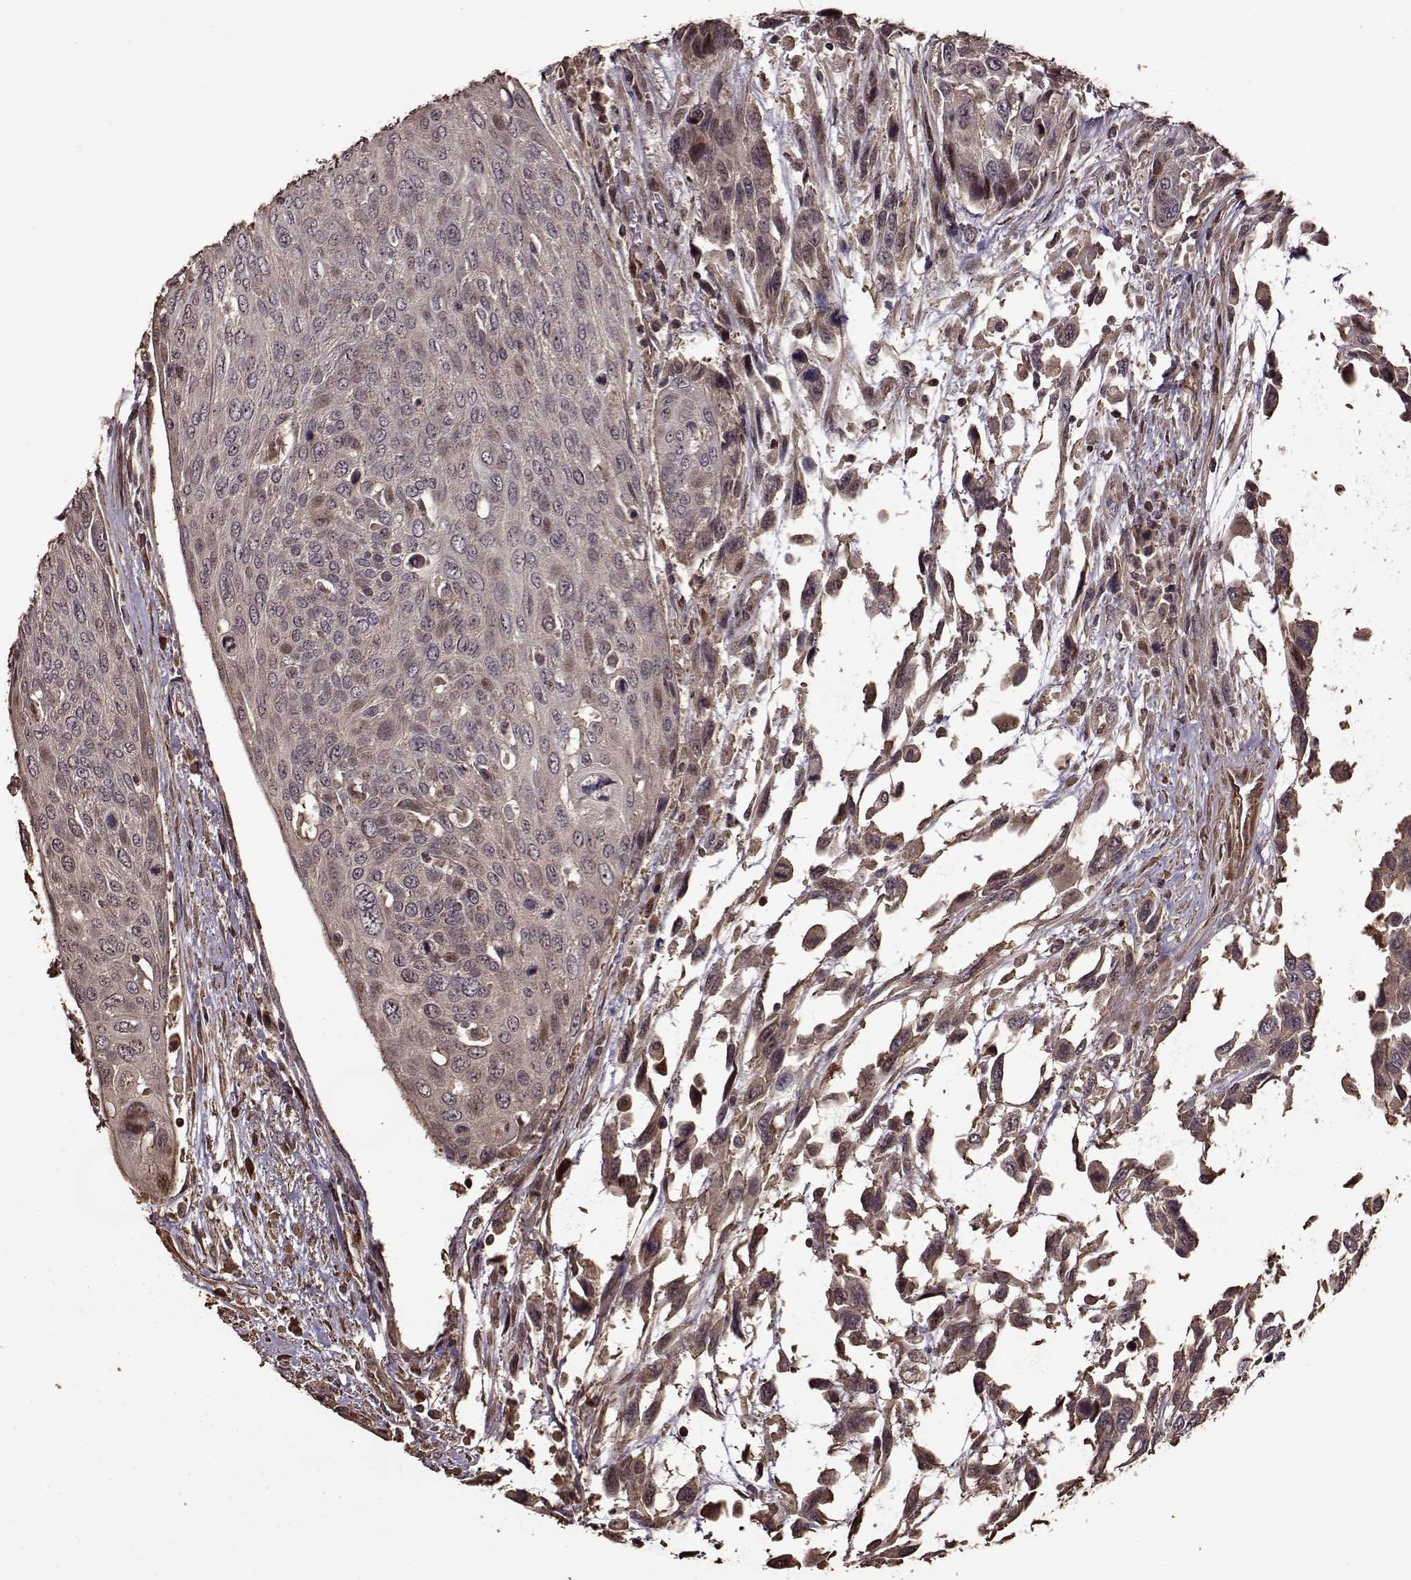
{"staining": {"intensity": "negative", "quantity": "none", "location": "none"}, "tissue": "urothelial cancer", "cell_type": "Tumor cells", "image_type": "cancer", "snomed": [{"axis": "morphology", "description": "Urothelial carcinoma, High grade"}, {"axis": "topography", "description": "Urinary bladder"}], "caption": "There is no significant expression in tumor cells of urothelial carcinoma (high-grade). (DAB IHC, high magnification).", "gene": "FBXW11", "patient": {"sex": "female", "age": 70}}